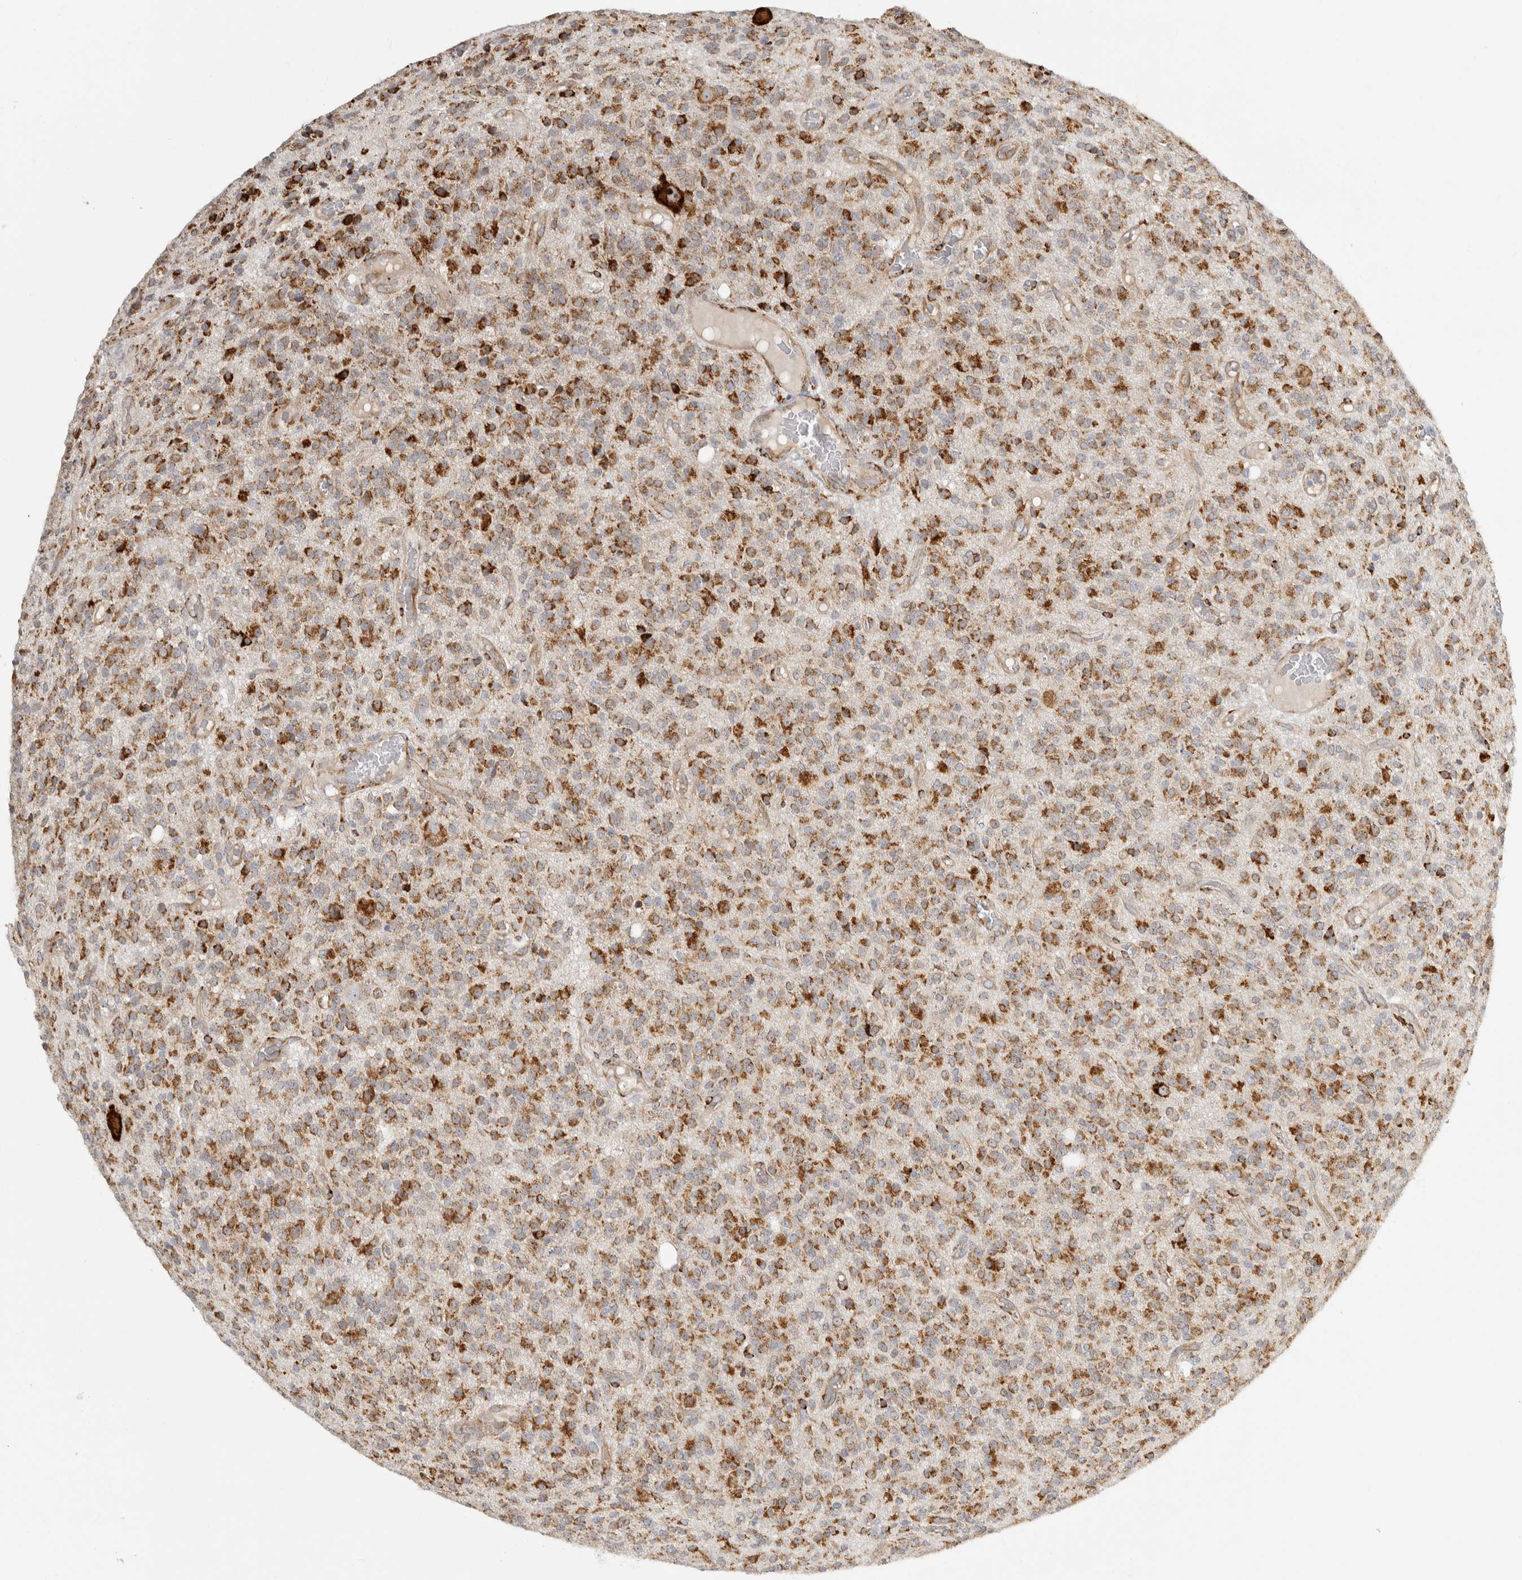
{"staining": {"intensity": "strong", "quantity": ">75%", "location": "cytoplasmic/membranous"}, "tissue": "glioma", "cell_type": "Tumor cells", "image_type": "cancer", "snomed": [{"axis": "morphology", "description": "Glioma, malignant, High grade"}, {"axis": "topography", "description": "Brain"}], "caption": "Brown immunohistochemical staining in high-grade glioma (malignant) displays strong cytoplasmic/membranous positivity in about >75% of tumor cells.", "gene": "OSTN", "patient": {"sex": "male", "age": 34}}